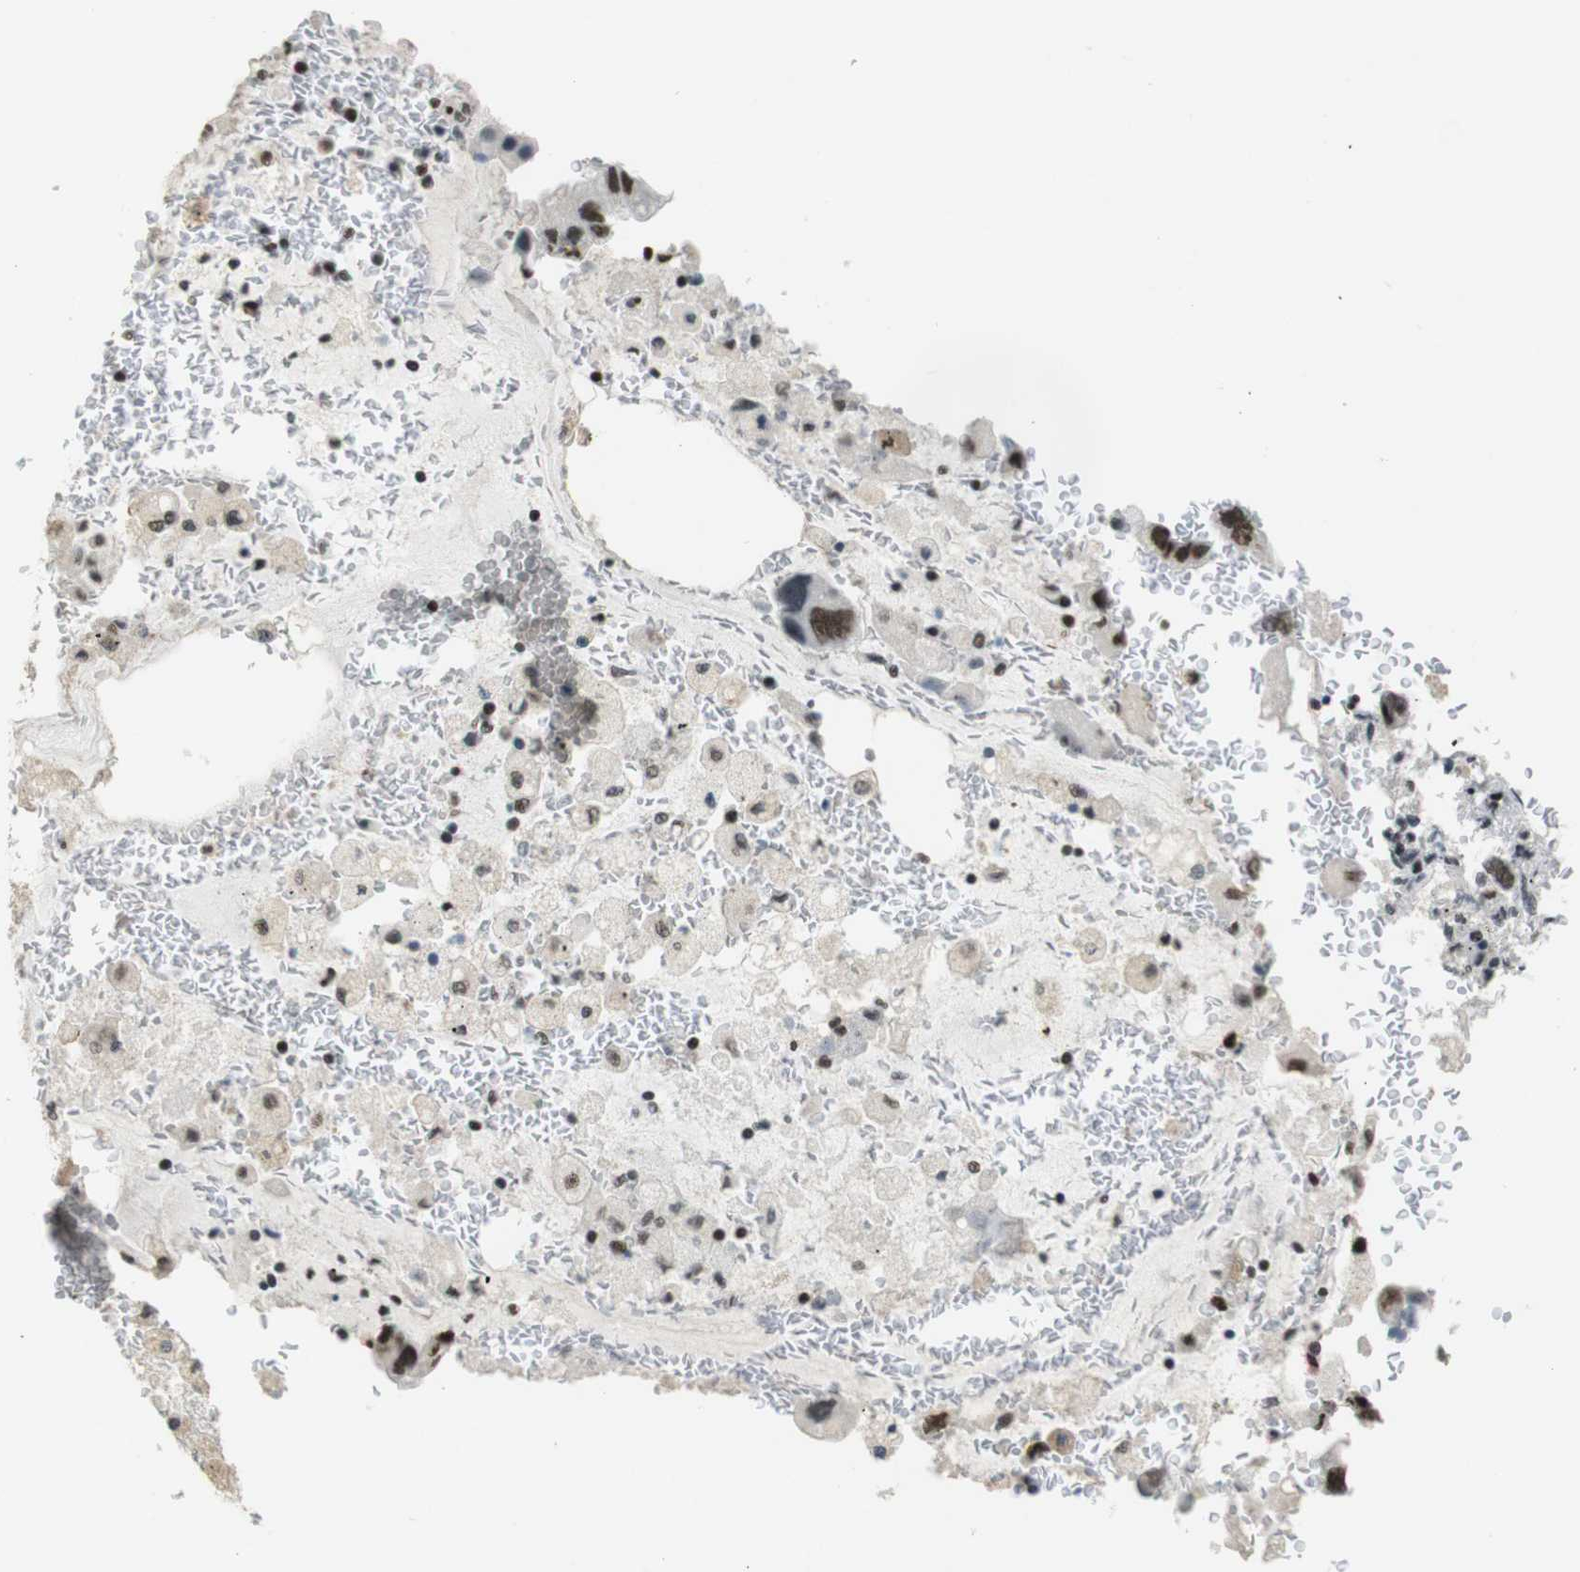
{"staining": {"intensity": "moderate", "quantity": "25%-75%", "location": "cytoplasmic/membranous,nuclear"}, "tissue": "bronchus", "cell_type": "Respiratory epithelial cells", "image_type": "normal", "snomed": [{"axis": "morphology", "description": "Normal tissue, NOS"}, {"axis": "morphology", "description": "Adenocarcinoma, NOS"}, {"axis": "morphology", "description": "Adenocarcinoma, metastatic, NOS"}, {"axis": "topography", "description": "Lymph node"}, {"axis": "topography", "description": "Bronchus"}, {"axis": "topography", "description": "Lung"}], "caption": "Protein expression analysis of normal human bronchus reveals moderate cytoplasmic/membranous,nuclear positivity in about 25%-75% of respiratory epithelial cells.", "gene": "CSNK2B", "patient": {"sex": "female", "age": 54}}